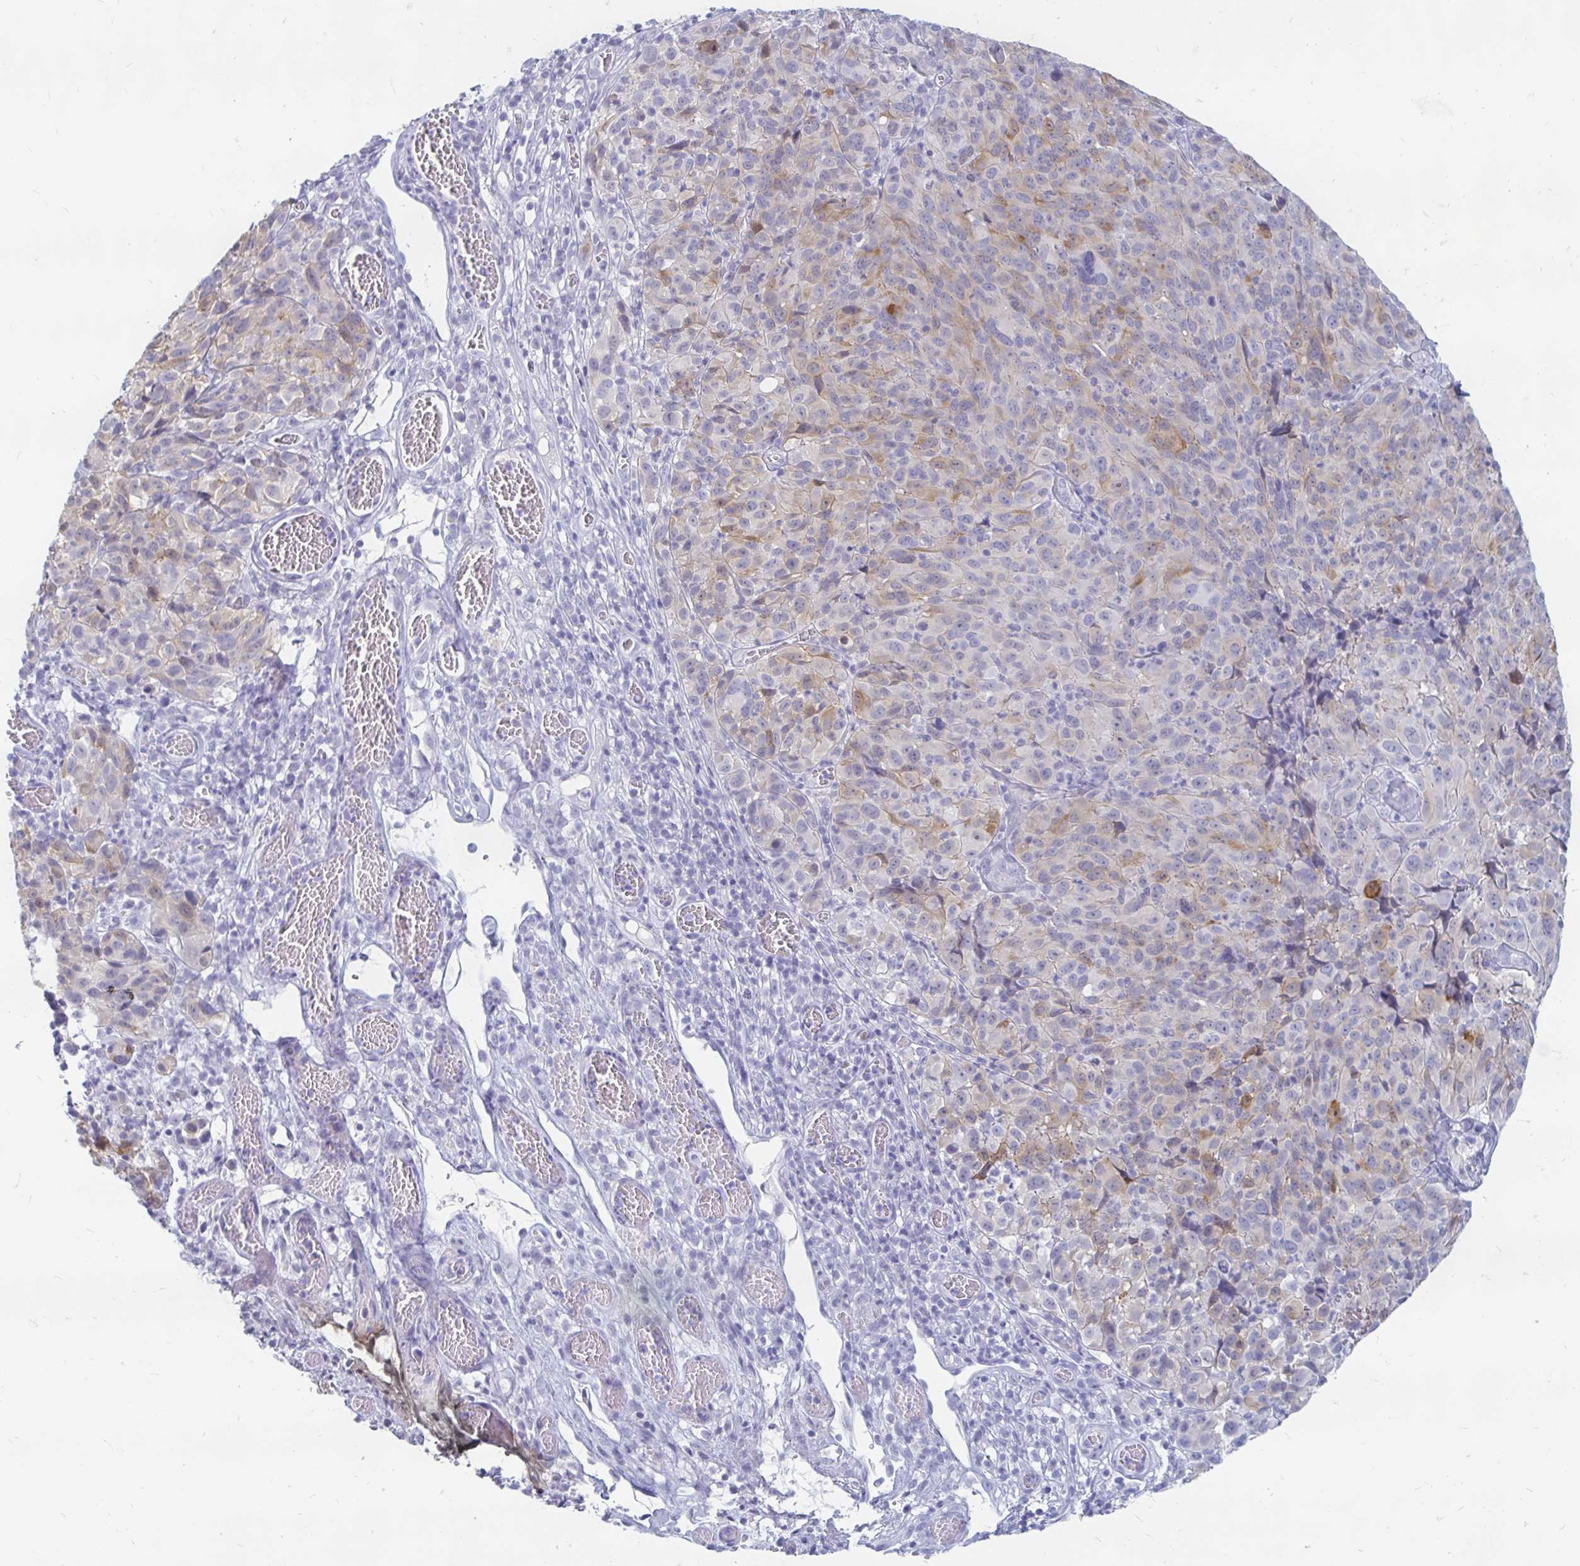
{"staining": {"intensity": "moderate", "quantity": "<25%", "location": "cytoplasmic/membranous"}, "tissue": "melanoma", "cell_type": "Tumor cells", "image_type": "cancer", "snomed": [{"axis": "morphology", "description": "Malignant melanoma, NOS"}, {"axis": "topography", "description": "Skin"}], "caption": "Malignant melanoma stained with a brown dye displays moderate cytoplasmic/membranous positive staining in approximately <25% of tumor cells.", "gene": "PEG10", "patient": {"sex": "male", "age": 51}}